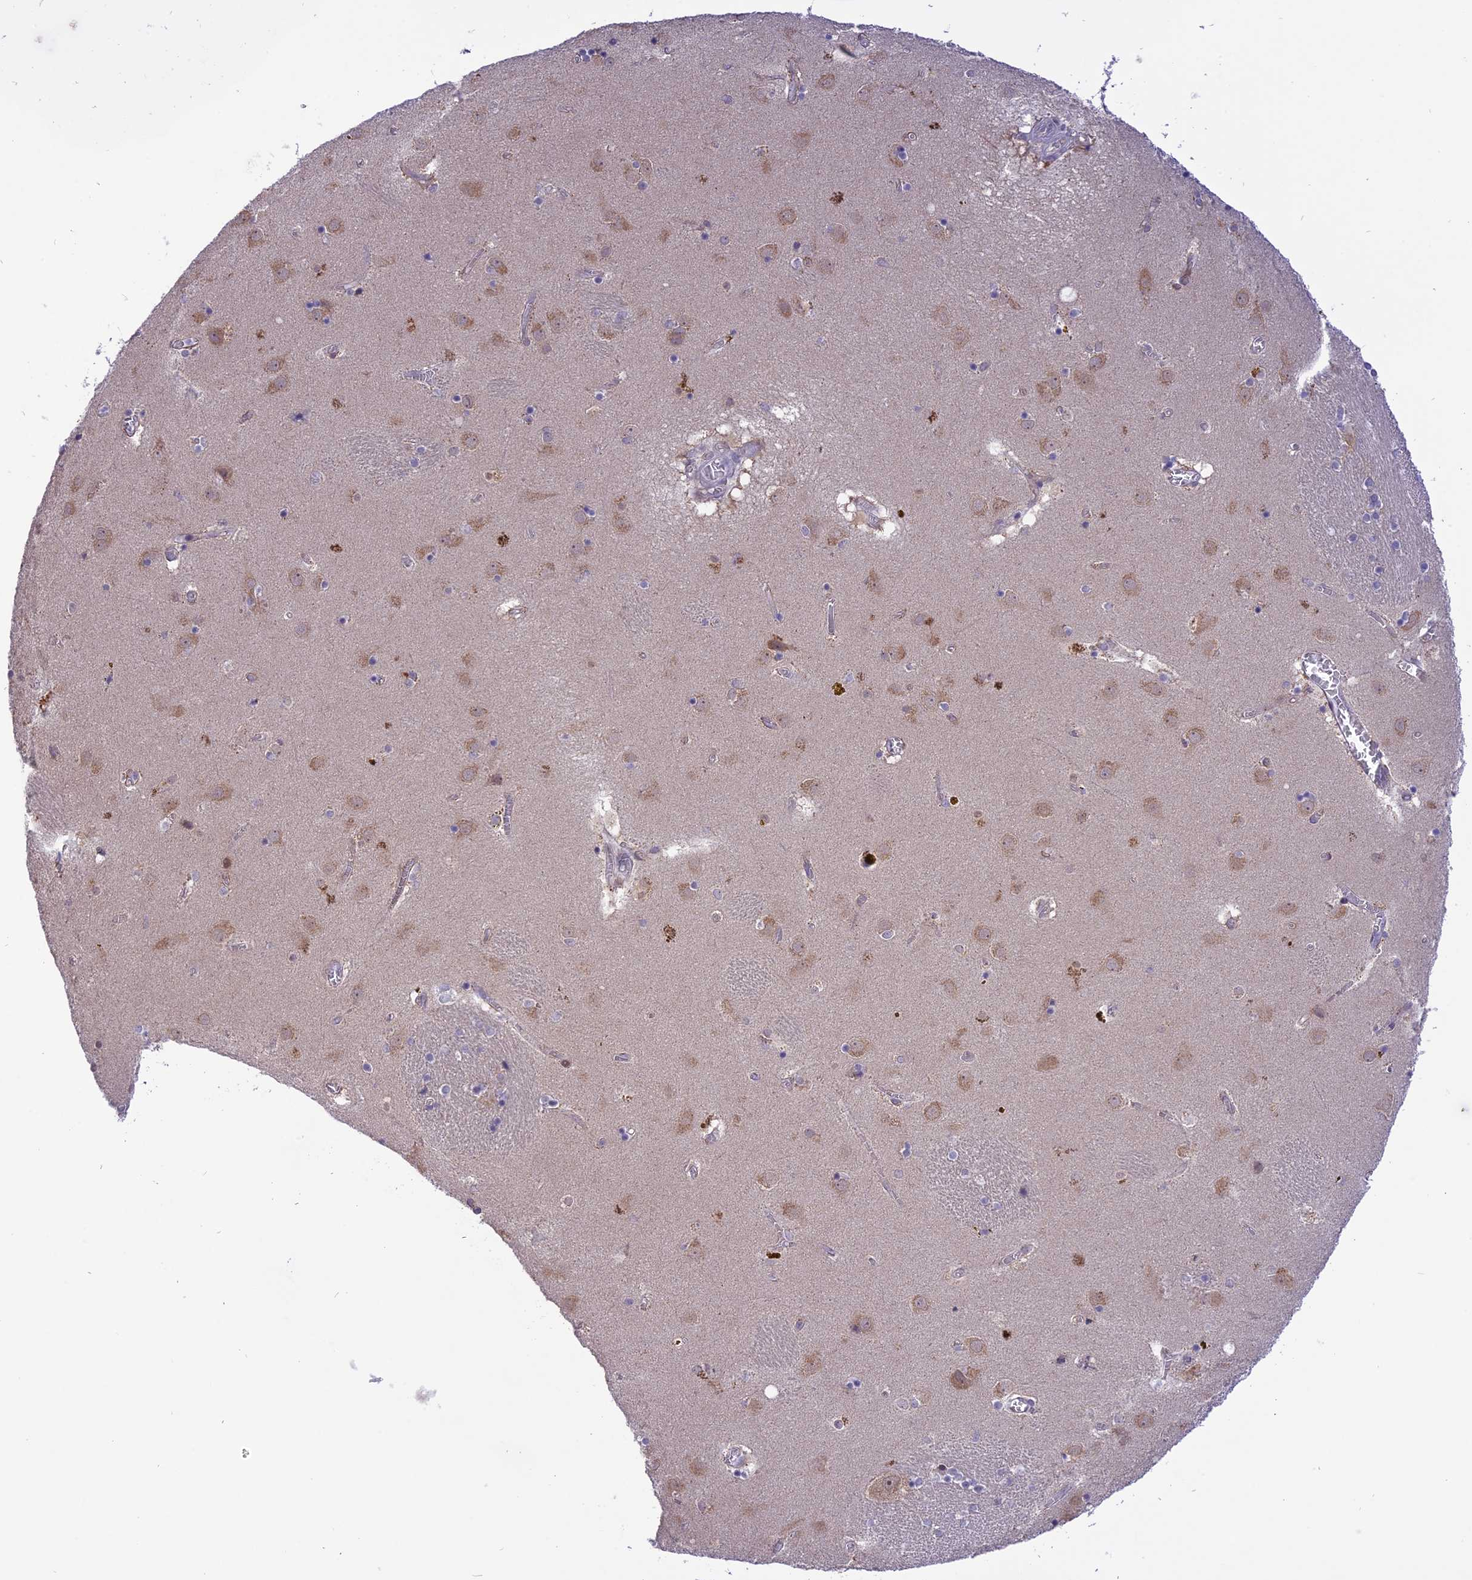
{"staining": {"intensity": "negative", "quantity": "none", "location": "none"}, "tissue": "caudate", "cell_type": "Glial cells", "image_type": "normal", "snomed": [{"axis": "morphology", "description": "Normal tissue, NOS"}, {"axis": "topography", "description": "Lateral ventricle wall"}], "caption": "Glial cells are negative for brown protein staining in unremarkable caudate. Nuclei are stained in blue.", "gene": "ZNF837", "patient": {"sex": "male", "age": 70}}